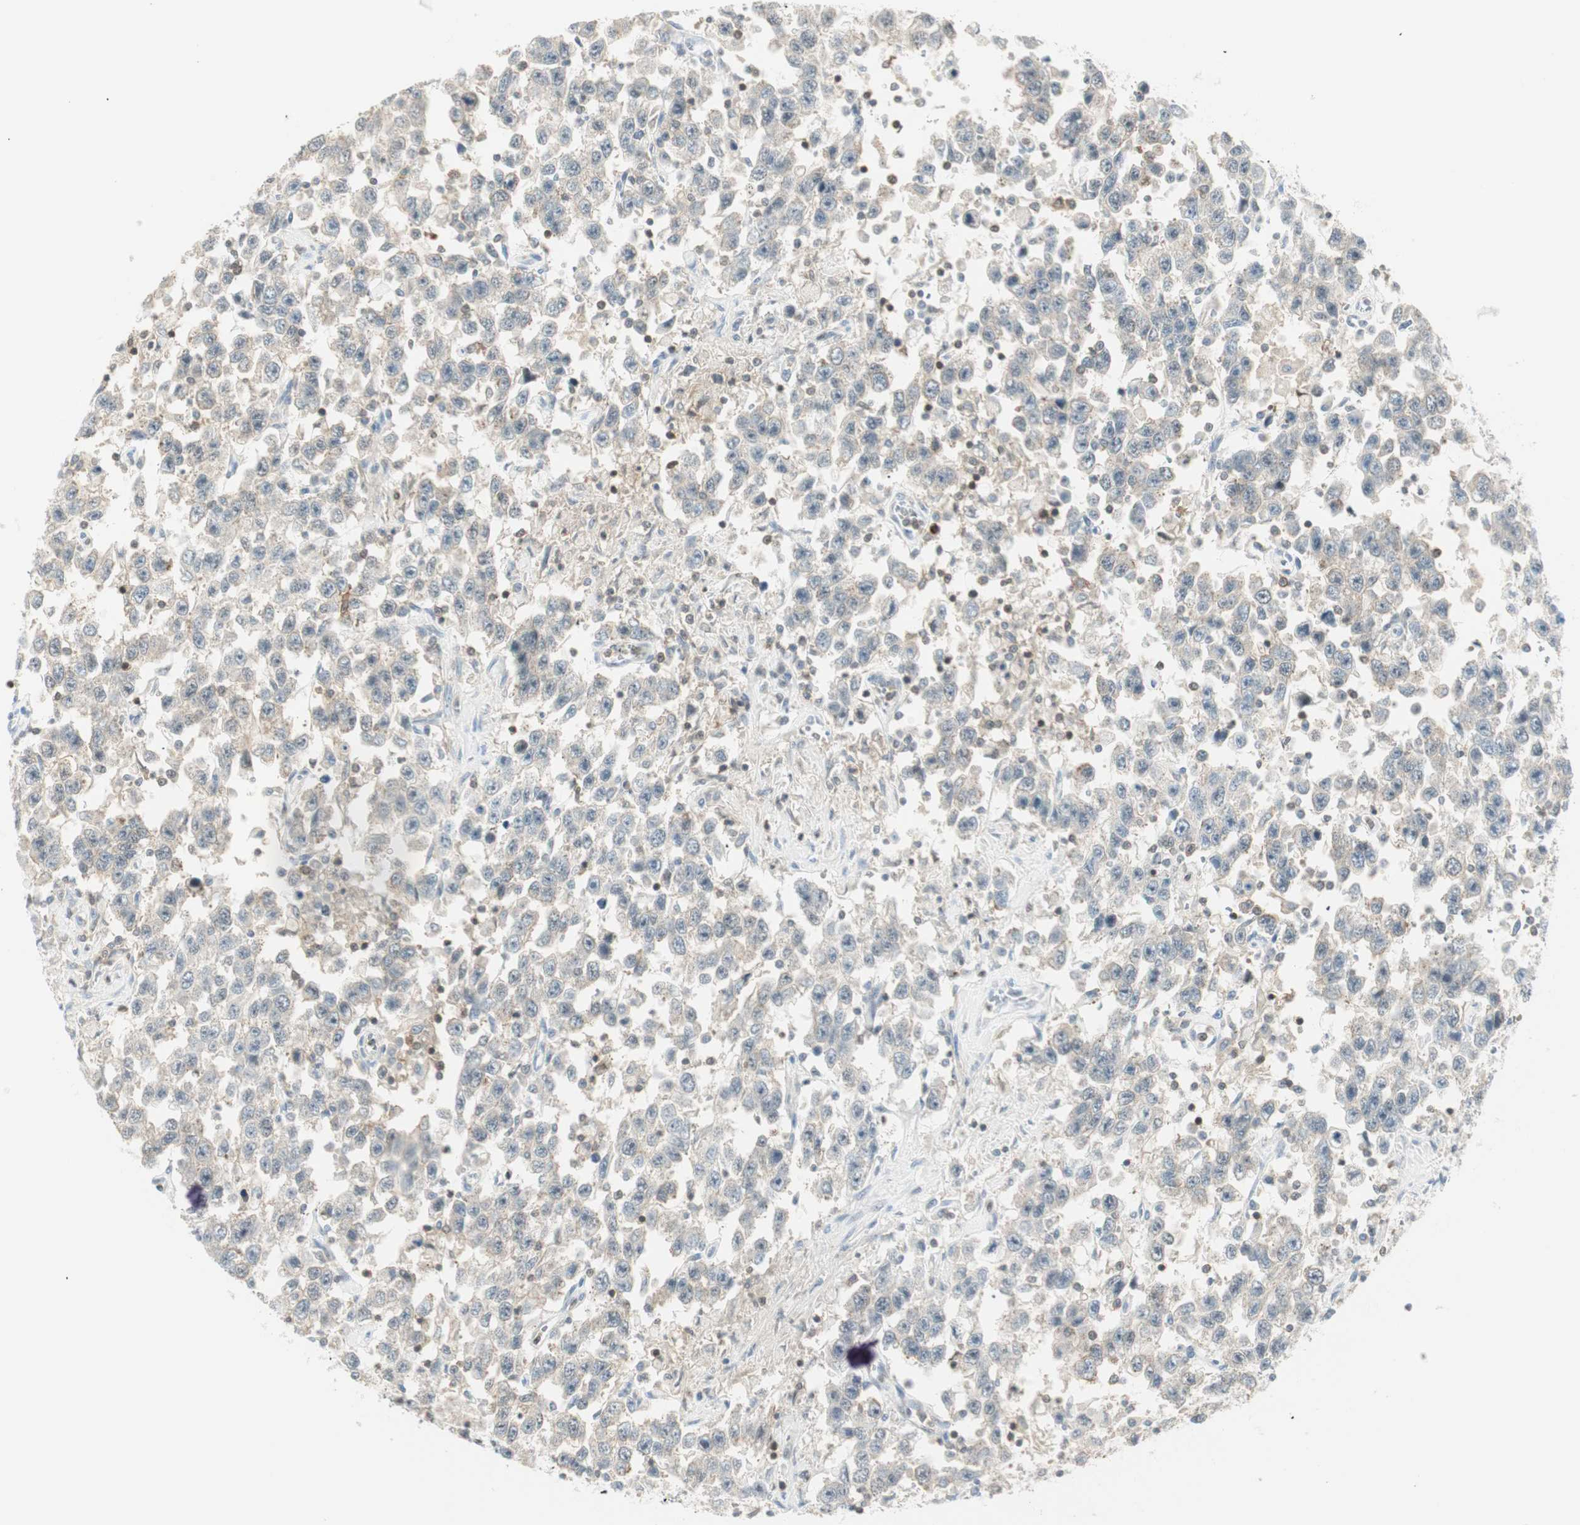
{"staining": {"intensity": "weak", "quantity": ">75%", "location": "cytoplasmic/membranous"}, "tissue": "testis cancer", "cell_type": "Tumor cells", "image_type": "cancer", "snomed": [{"axis": "morphology", "description": "Seminoma, NOS"}, {"axis": "topography", "description": "Testis"}], "caption": "Immunohistochemical staining of testis seminoma displays low levels of weak cytoplasmic/membranous expression in about >75% of tumor cells.", "gene": "PPP1CA", "patient": {"sex": "male", "age": 41}}